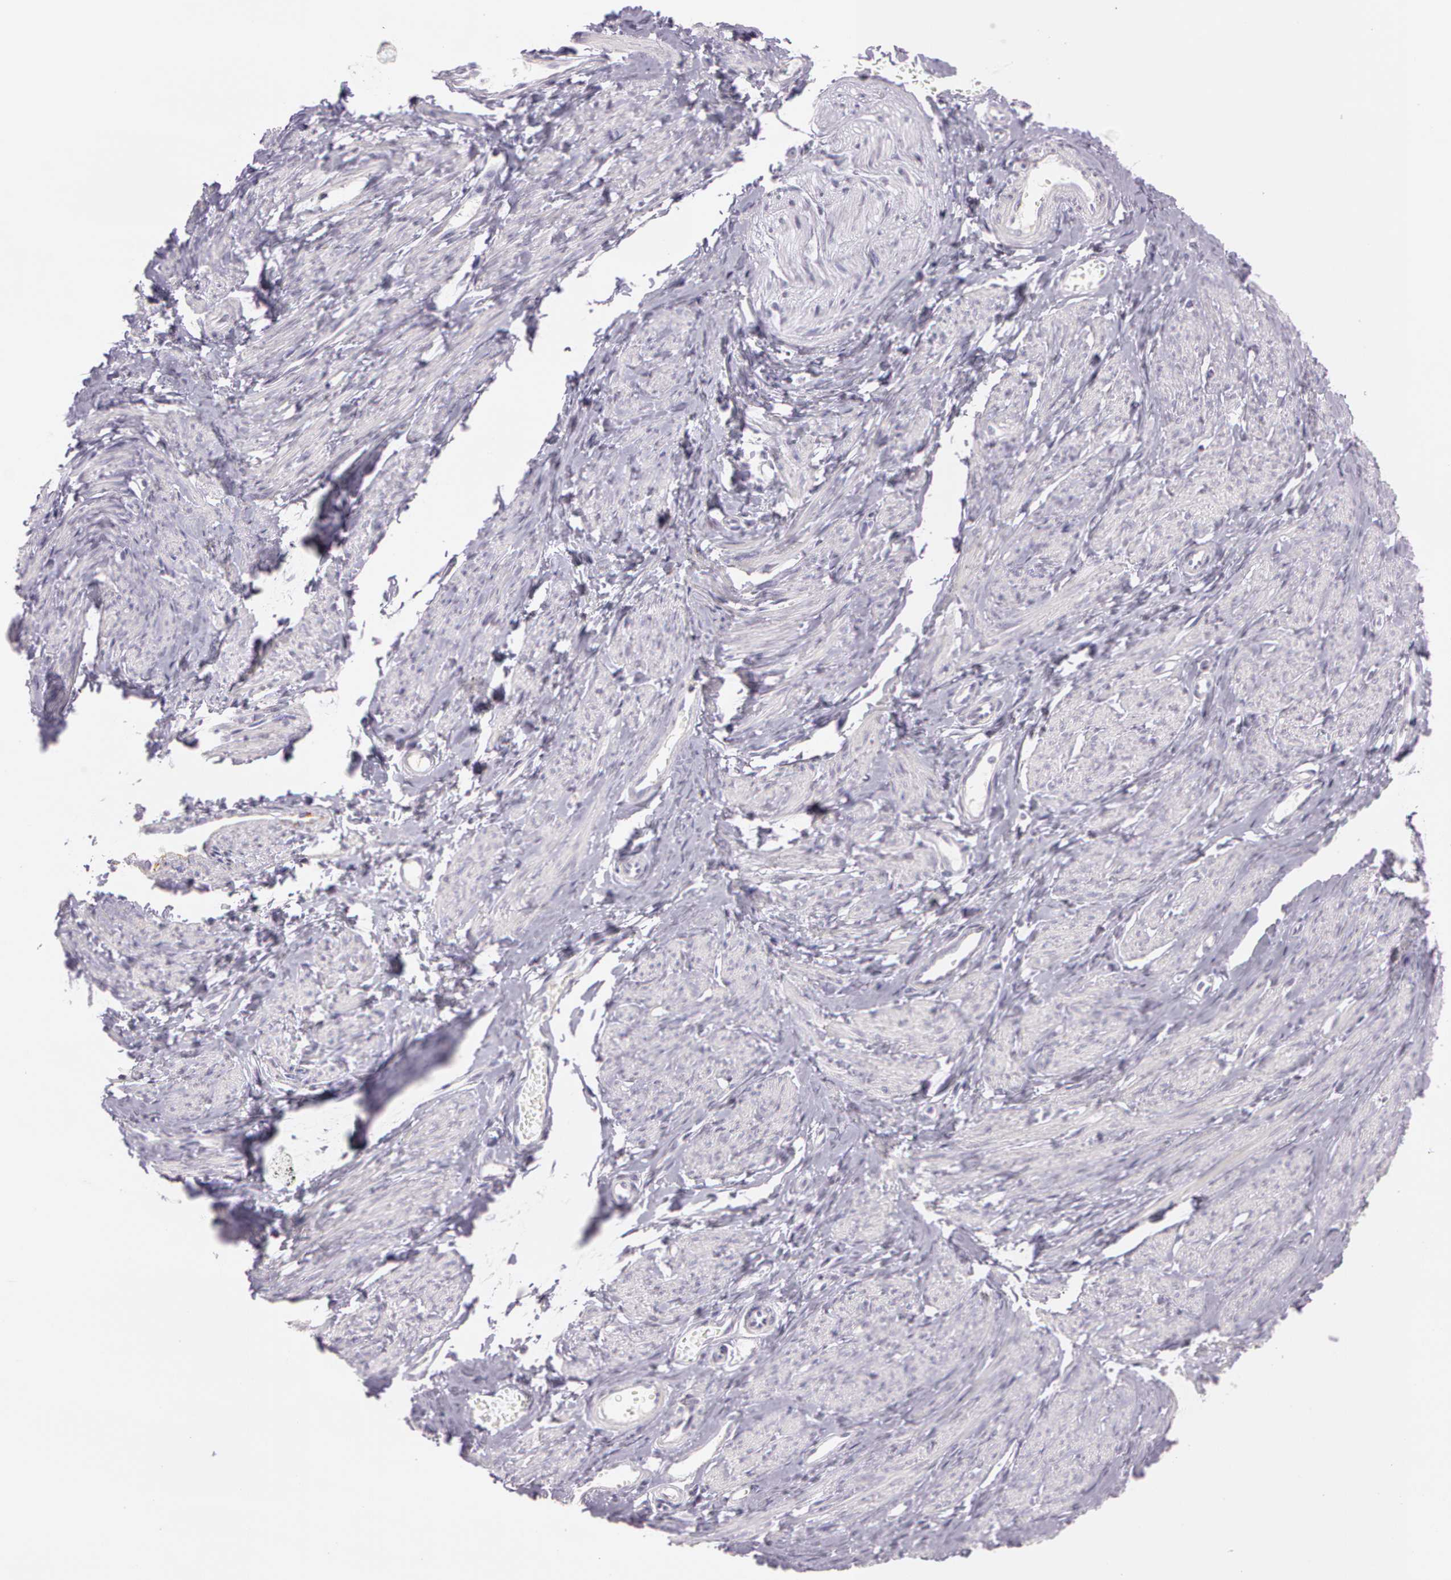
{"staining": {"intensity": "negative", "quantity": "none", "location": "none"}, "tissue": "smooth muscle", "cell_type": "Smooth muscle cells", "image_type": "normal", "snomed": [{"axis": "morphology", "description": "Normal tissue, NOS"}, {"axis": "topography", "description": "Smooth muscle"}, {"axis": "topography", "description": "Uterus"}], "caption": "Immunohistochemical staining of unremarkable smooth muscle displays no significant positivity in smooth muscle cells.", "gene": "OTC", "patient": {"sex": "female", "age": 39}}